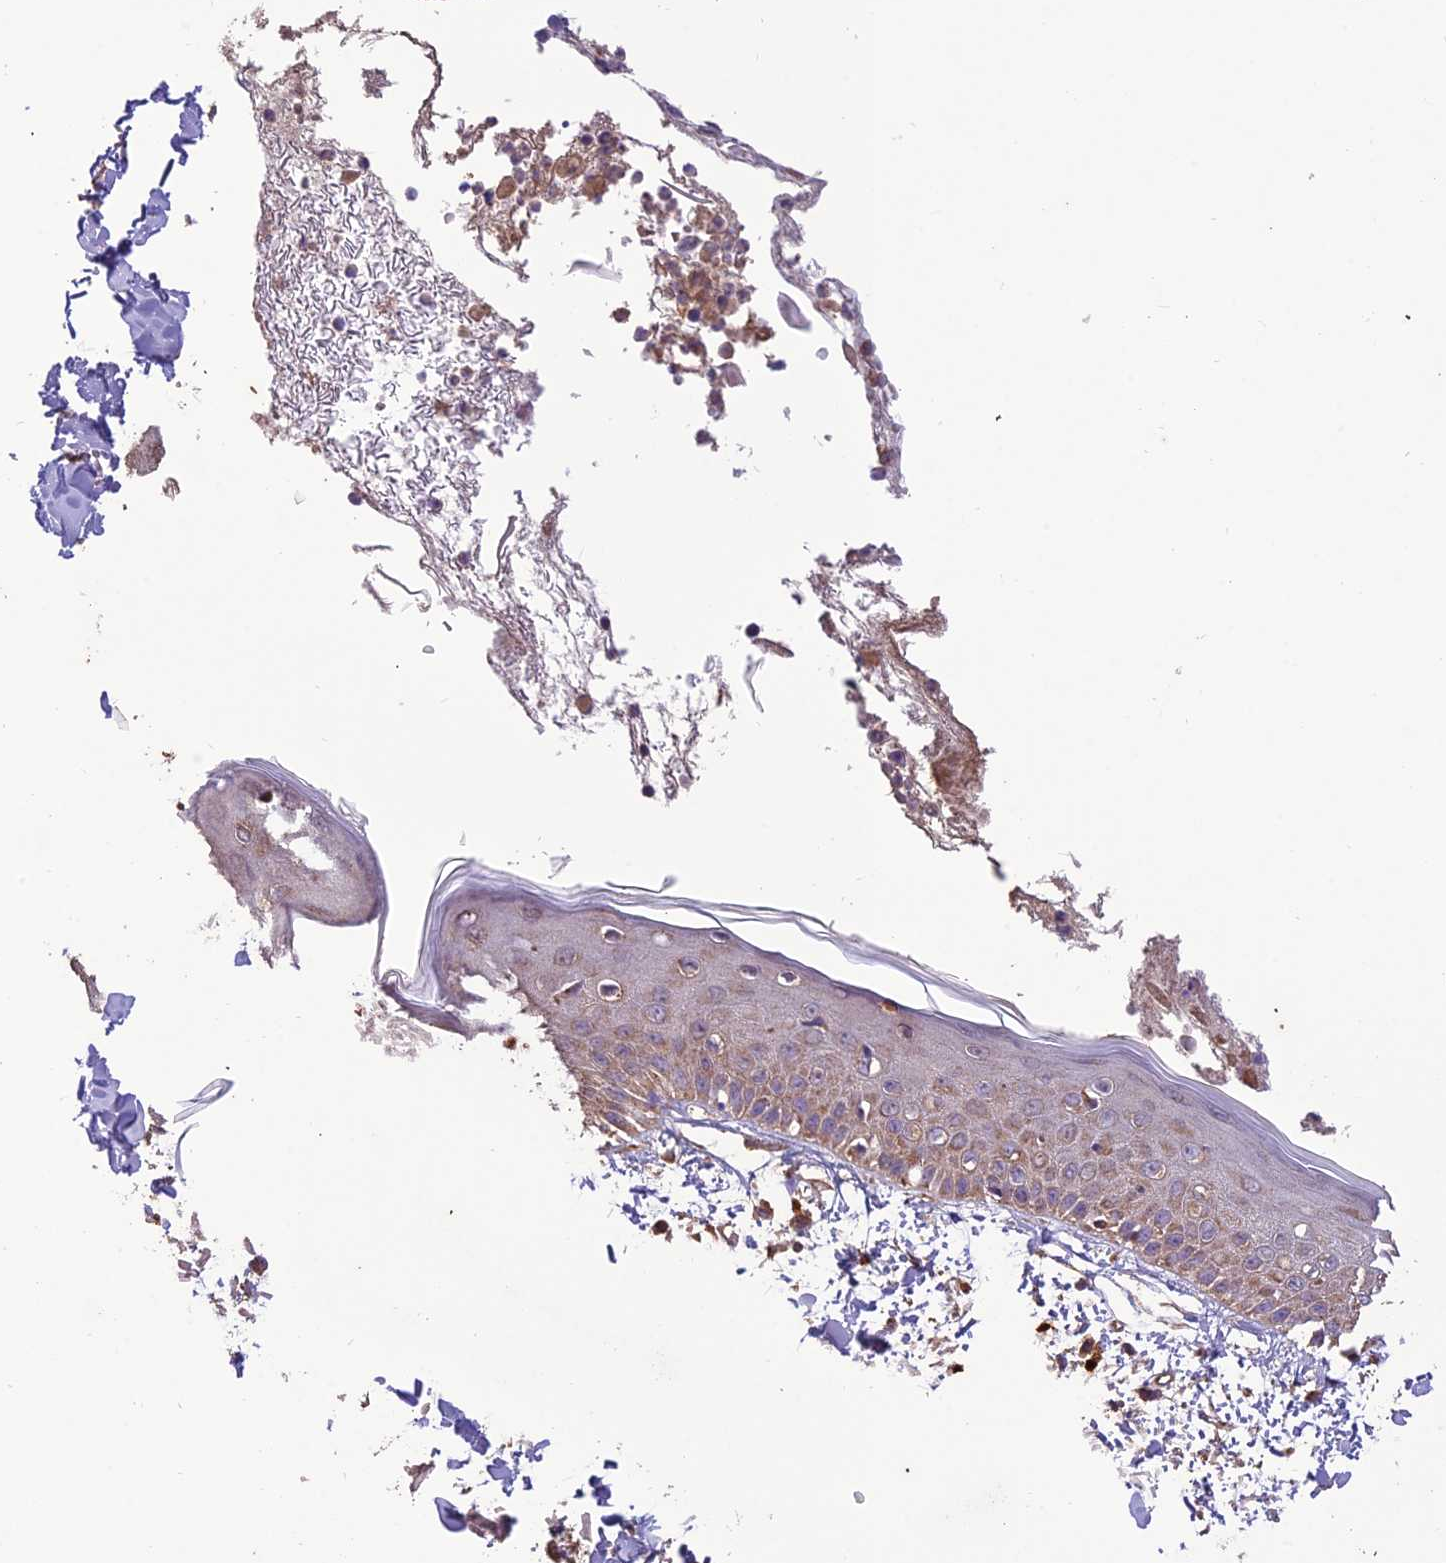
{"staining": {"intensity": "negative", "quantity": "none", "location": "none"}, "tissue": "skin", "cell_type": "Fibroblasts", "image_type": "normal", "snomed": [{"axis": "morphology", "description": "Normal tissue, NOS"}, {"axis": "morphology", "description": "Squamous cell carcinoma, NOS"}, {"axis": "topography", "description": "Skin"}, {"axis": "topography", "description": "Peripheral nerve tissue"}], "caption": "This is an immunohistochemistry micrograph of unremarkable skin. There is no expression in fibroblasts.", "gene": "NDUFAF1", "patient": {"sex": "male", "age": 83}}